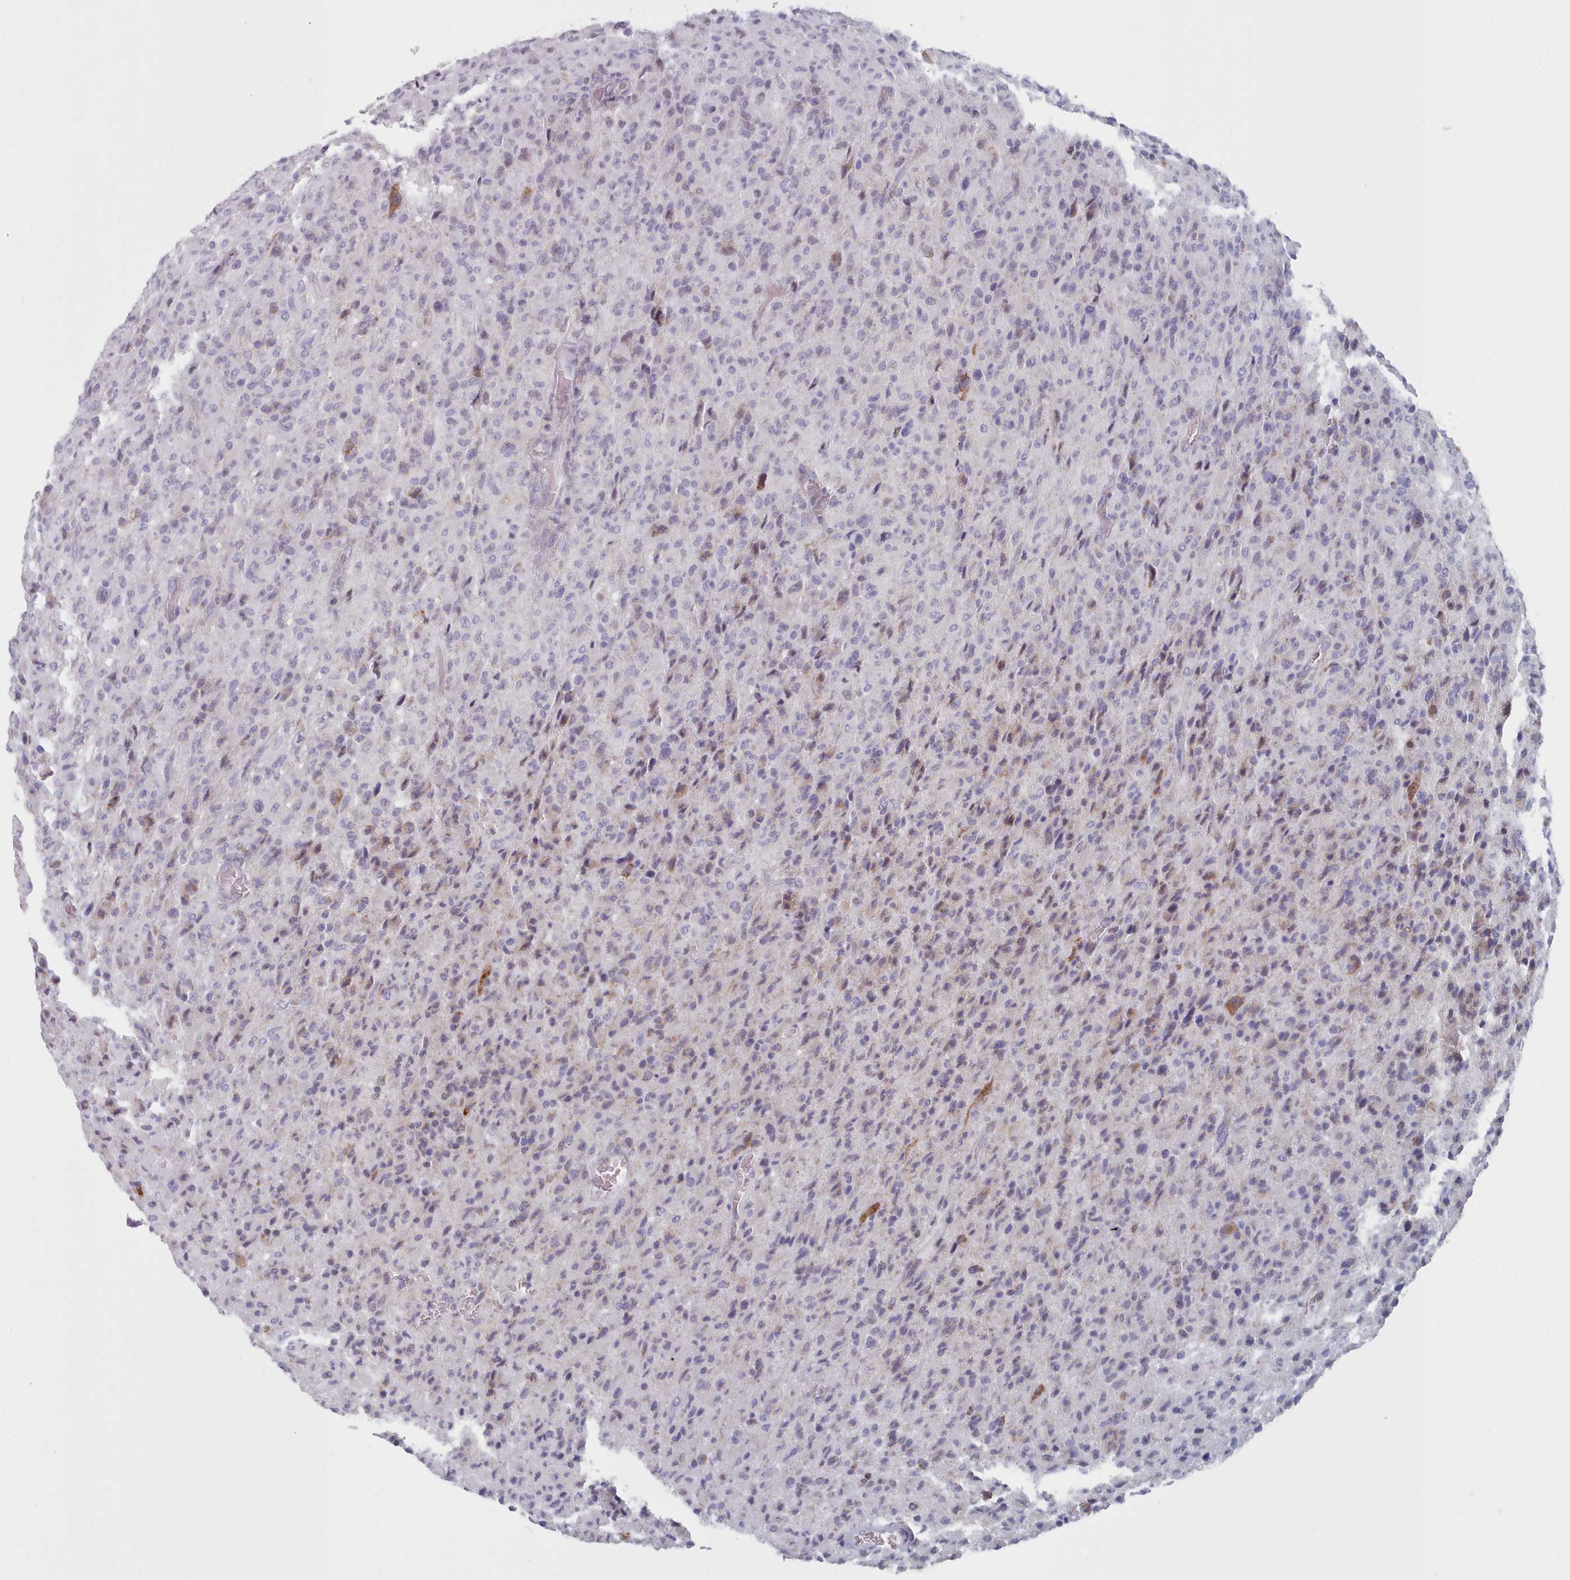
{"staining": {"intensity": "weak", "quantity": "<25%", "location": "cytoplasmic/membranous"}, "tissue": "glioma", "cell_type": "Tumor cells", "image_type": "cancer", "snomed": [{"axis": "morphology", "description": "Glioma, malignant, High grade"}, {"axis": "topography", "description": "Brain"}], "caption": "This micrograph is of malignant glioma (high-grade) stained with immunohistochemistry (IHC) to label a protein in brown with the nuclei are counter-stained blue. There is no expression in tumor cells. (DAB (3,3'-diaminobenzidine) immunohistochemistry visualized using brightfield microscopy, high magnification).", "gene": "FAM170B", "patient": {"sex": "female", "age": 57}}